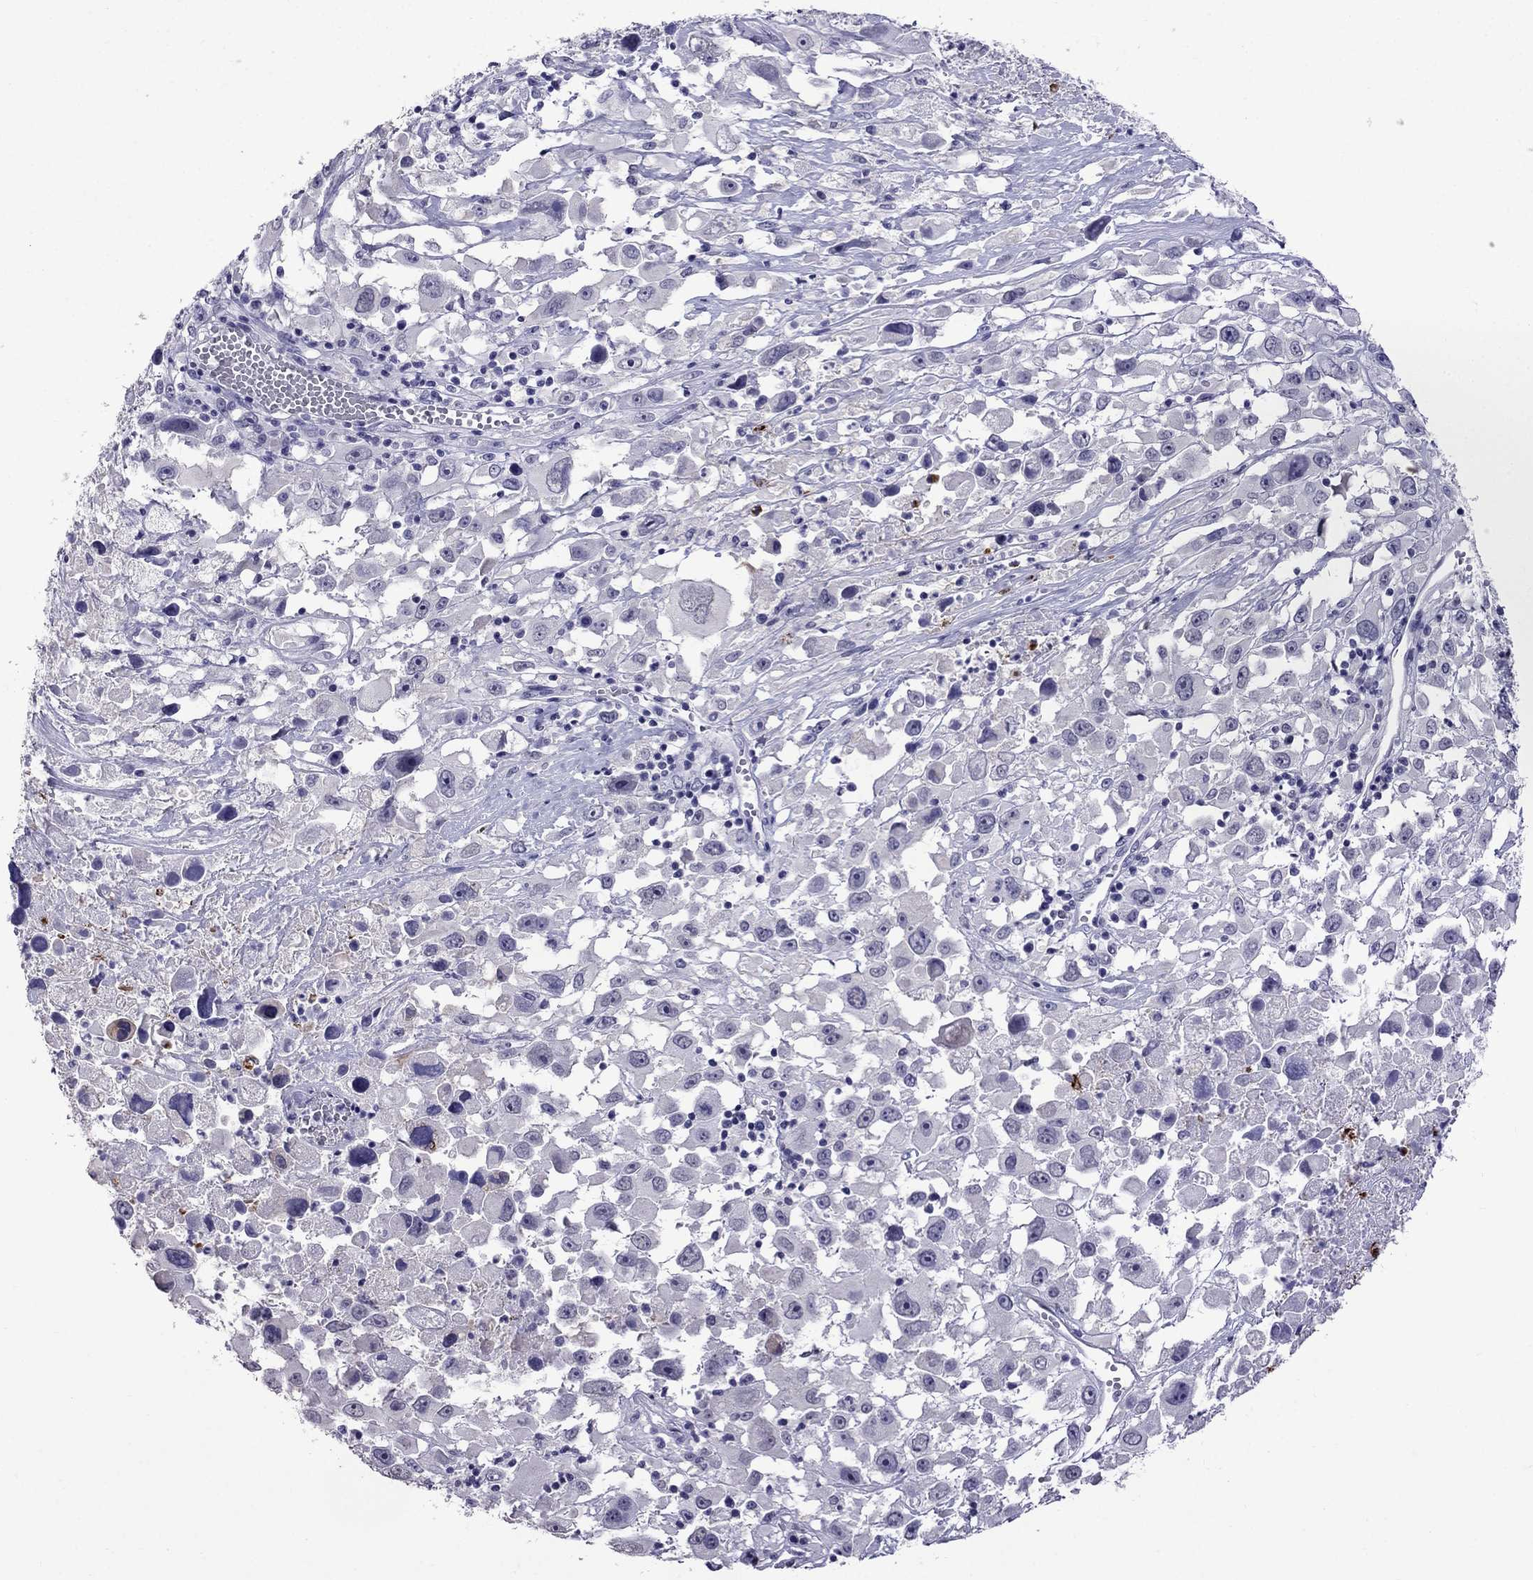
{"staining": {"intensity": "negative", "quantity": "none", "location": "none"}, "tissue": "melanoma", "cell_type": "Tumor cells", "image_type": "cancer", "snomed": [{"axis": "morphology", "description": "Malignant melanoma, Metastatic site"}, {"axis": "topography", "description": "Soft tissue"}], "caption": "The immunohistochemistry (IHC) micrograph has no significant expression in tumor cells of malignant melanoma (metastatic site) tissue.", "gene": "OLFM4", "patient": {"sex": "male", "age": 50}}